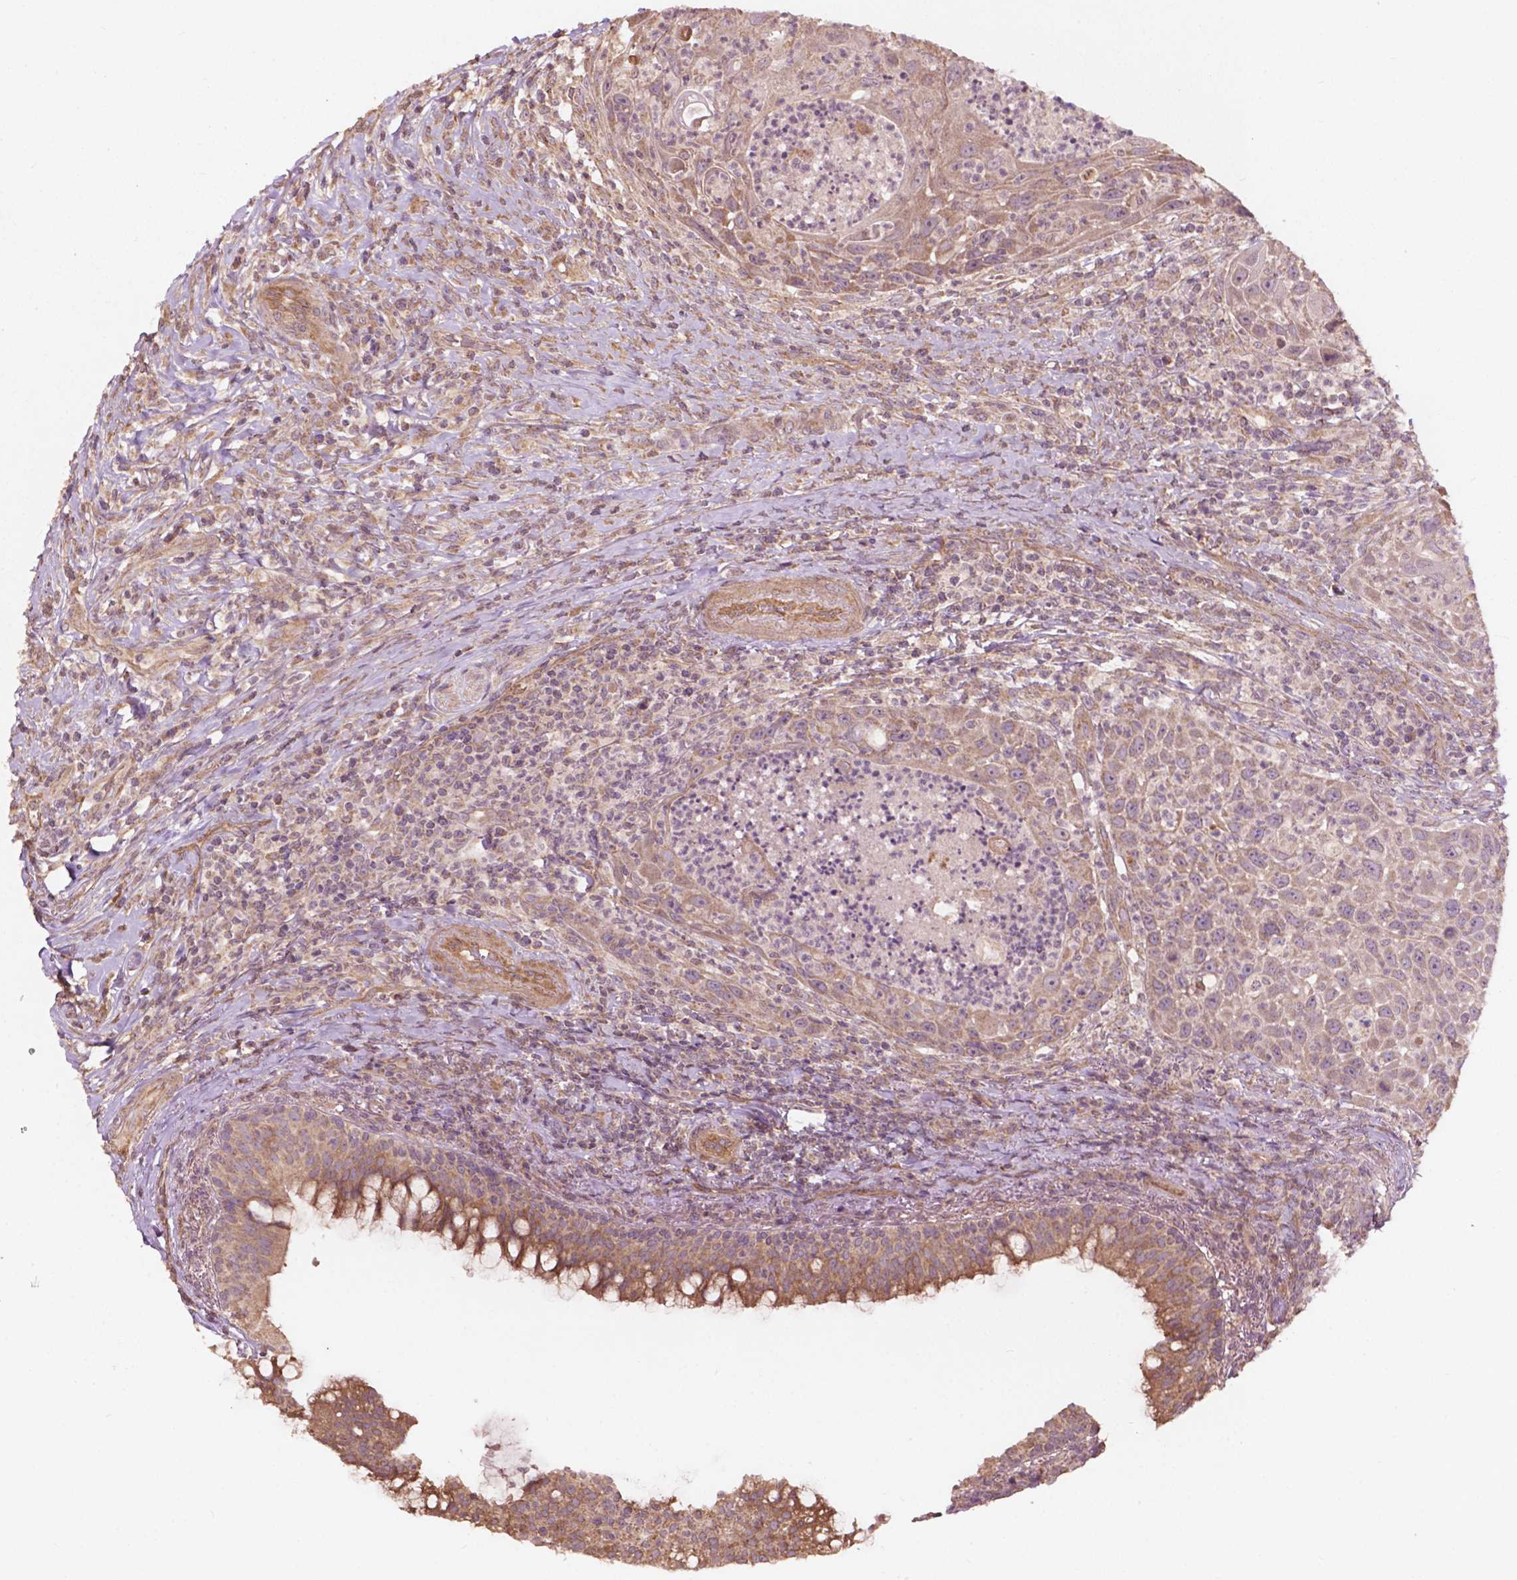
{"staining": {"intensity": "moderate", "quantity": ">75%", "location": "cytoplasmic/membranous"}, "tissue": "head and neck cancer", "cell_type": "Tumor cells", "image_type": "cancer", "snomed": [{"axis": "morphology", "description": "Squamous cell carcinoma, NOS"}, {"axis": "topography", "description": "Head-Neck"}], "caption": "Head and neck cancer stained with DAB IHC shows medium levels of moderate cytoplasmic/membranous positivity in approximately >75% of tumor cells.", "gene": "CDC42BPA", "patient": {"sex": "male", "age": 69}}